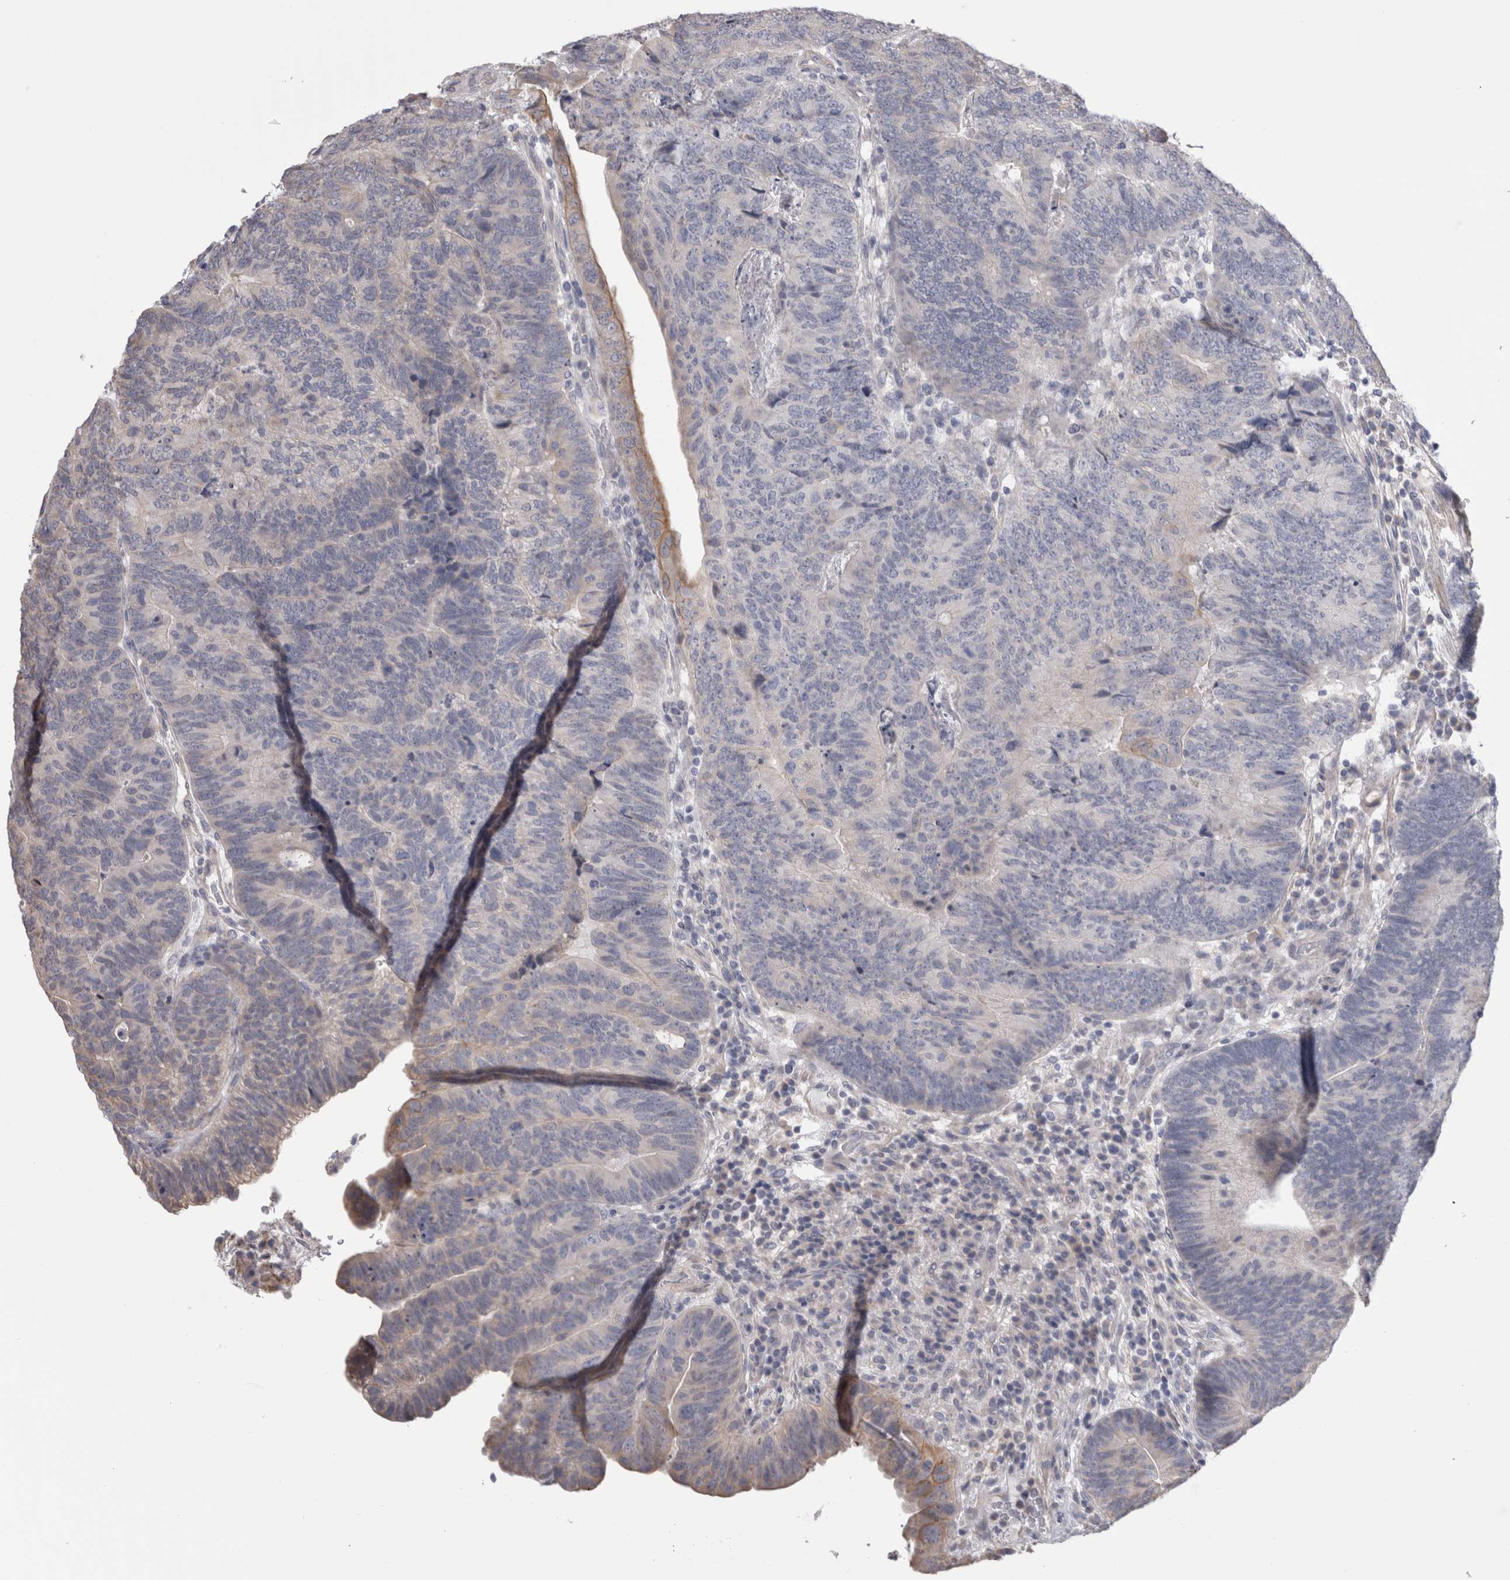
{"staining": {"intensity": "weak", "quantity": "<25%", "location": "cytoplasmic/membranous"}, "tissue": "colorectal cancer", "cell_type": "Tumor cells", "image_type": "cancer", "snomed": [{"axis": "morphology", "description": "Adenocarcinoma, NOS"}, {"axis": "topography", "description": "Colon"}], "caption": "This is an immunohistochemistry photomicrograph of human colorectal cancer (adenocarcinoma). There is no positivity in tumor cells.", "gene": "SMAP2", "patient": {"sex": "female", "age": 67}}